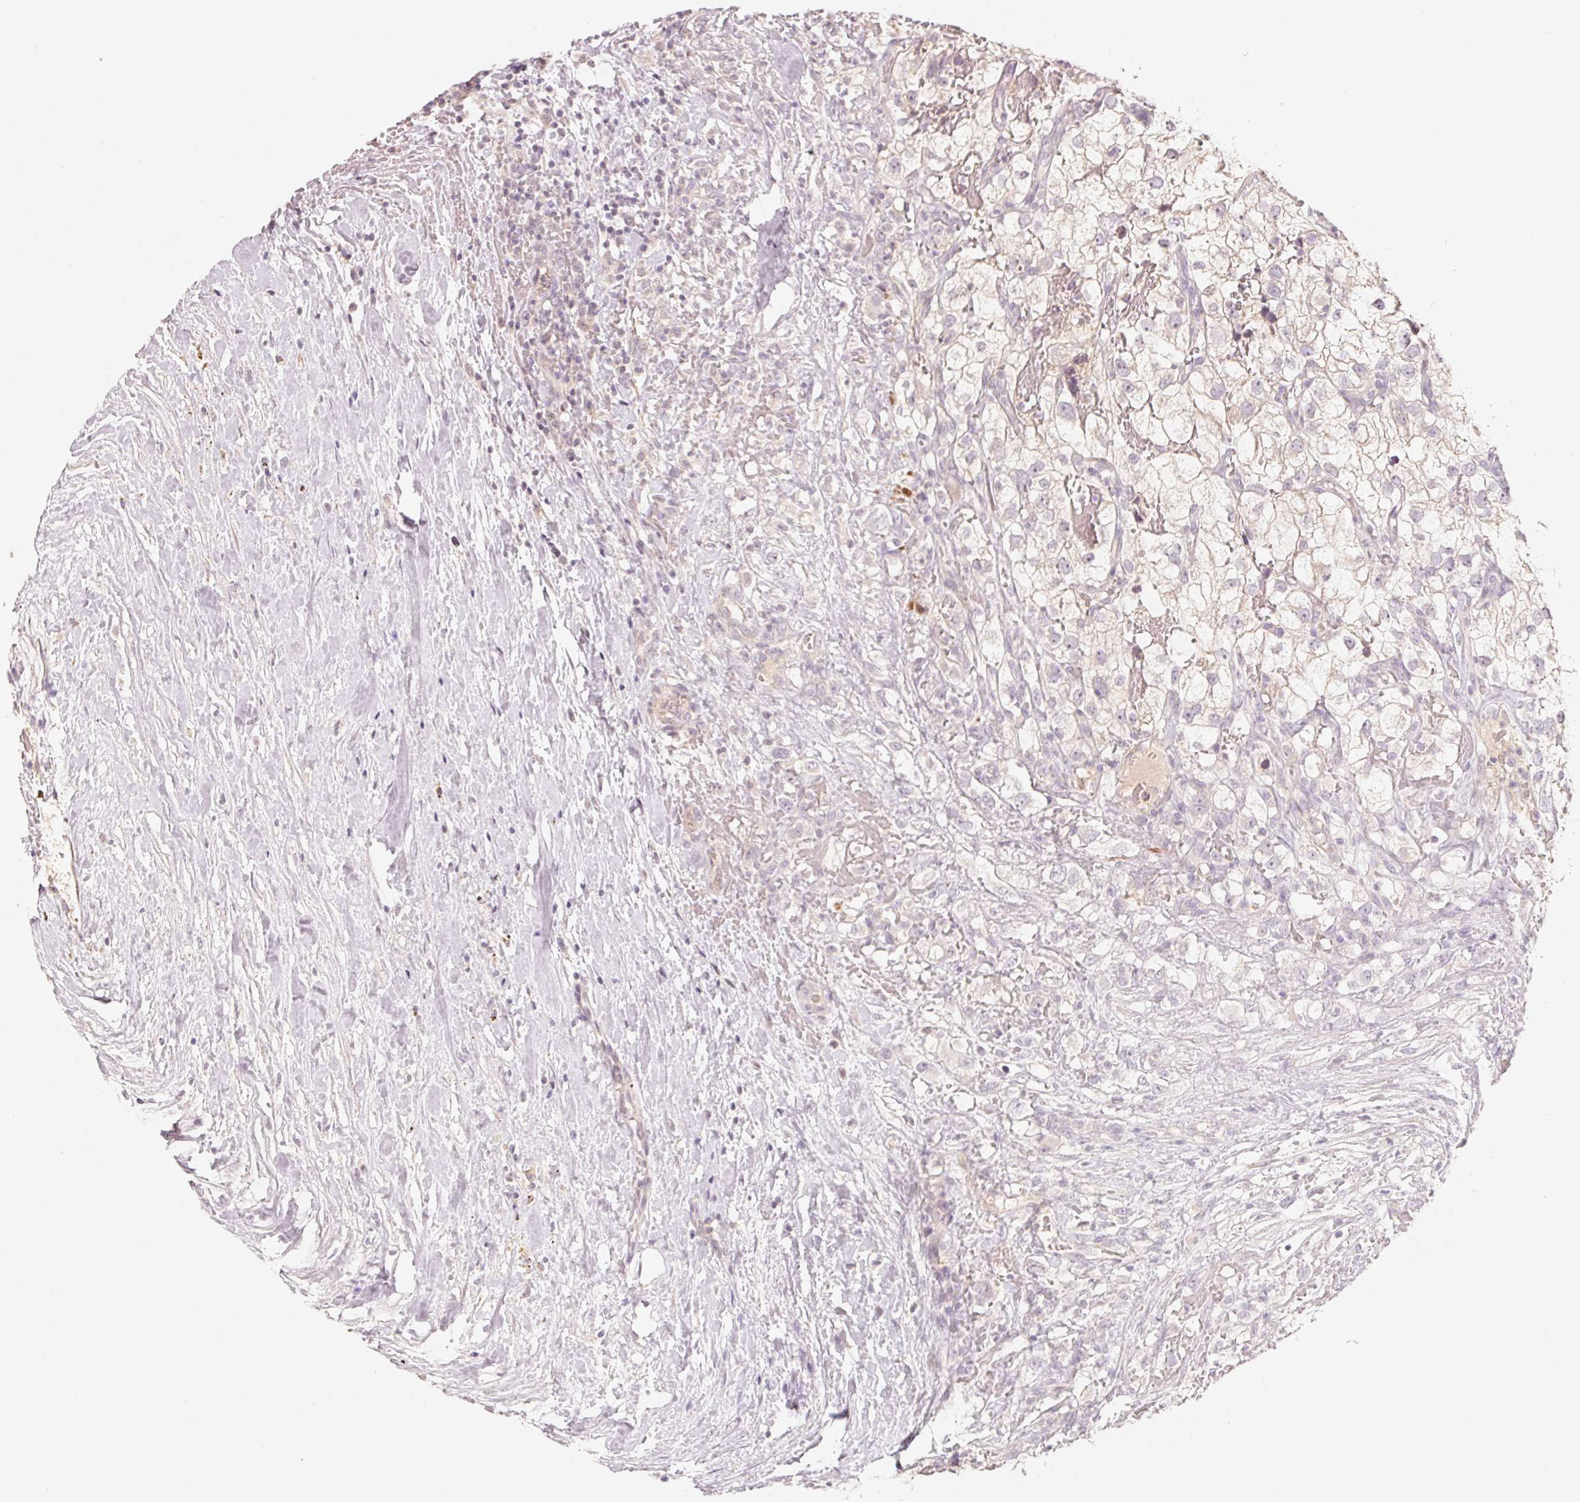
{"staining": {"intensity": "negative", "quantity": "none", "location": "none"}, "tissue": "renal cancer", "cell_type": "Tumor cells", "image_type": "cancer", "snomed": [{"axis": "morphology", "description": "Adenocarcinoma, NOS"}, {"axis": "topography", "description": "Kidney"}], "caption": "Immunohistochemistry of human renal cancer reveals no positivity in tumor cells. (DAB immunohistochemistry, high magnification).", "gene": "TP53AIP1", "patient": {"sex": "male", "age": 59}}